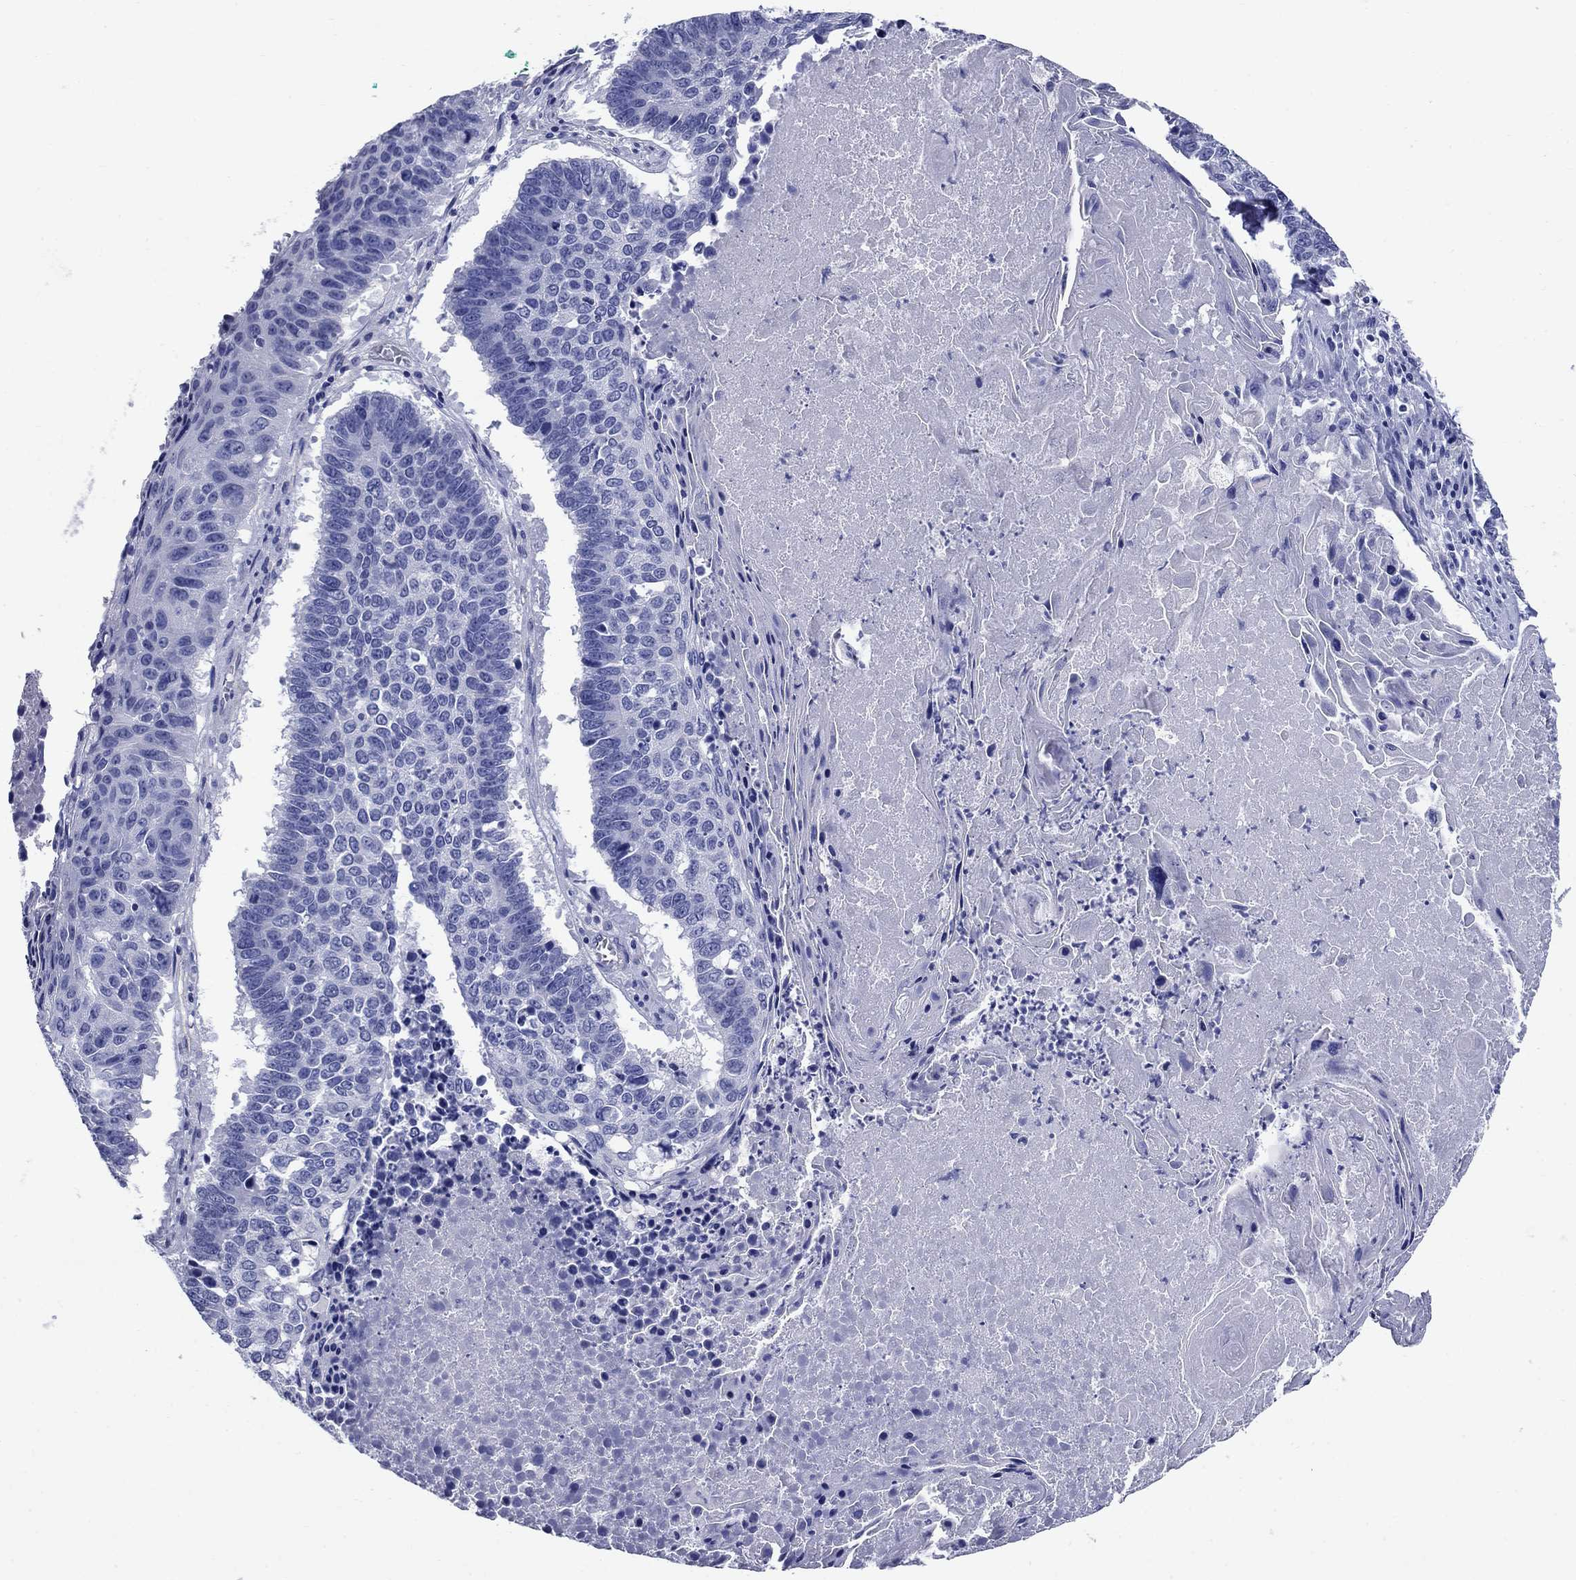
{"staining": {"intensity": "negative", "quantity": "none", "location": "none"}, "tissue": "lung cancer", "cell_type": "Tumor cells", "image_type": "cancer", "snomed": [{"axis": "morphology", "description": "Squamous cell carcinoma, NOS"}, {"axis": "topography", "description": "Lung"}], "caption": "Immunohistochemical staining of human lung cancer (squamous cell carcinoma) displays no significant positivity in tumor cells. Nuclei are stained in blue.", "gene": "SMCP", "patient": {"sex": "male", "age": 73}}